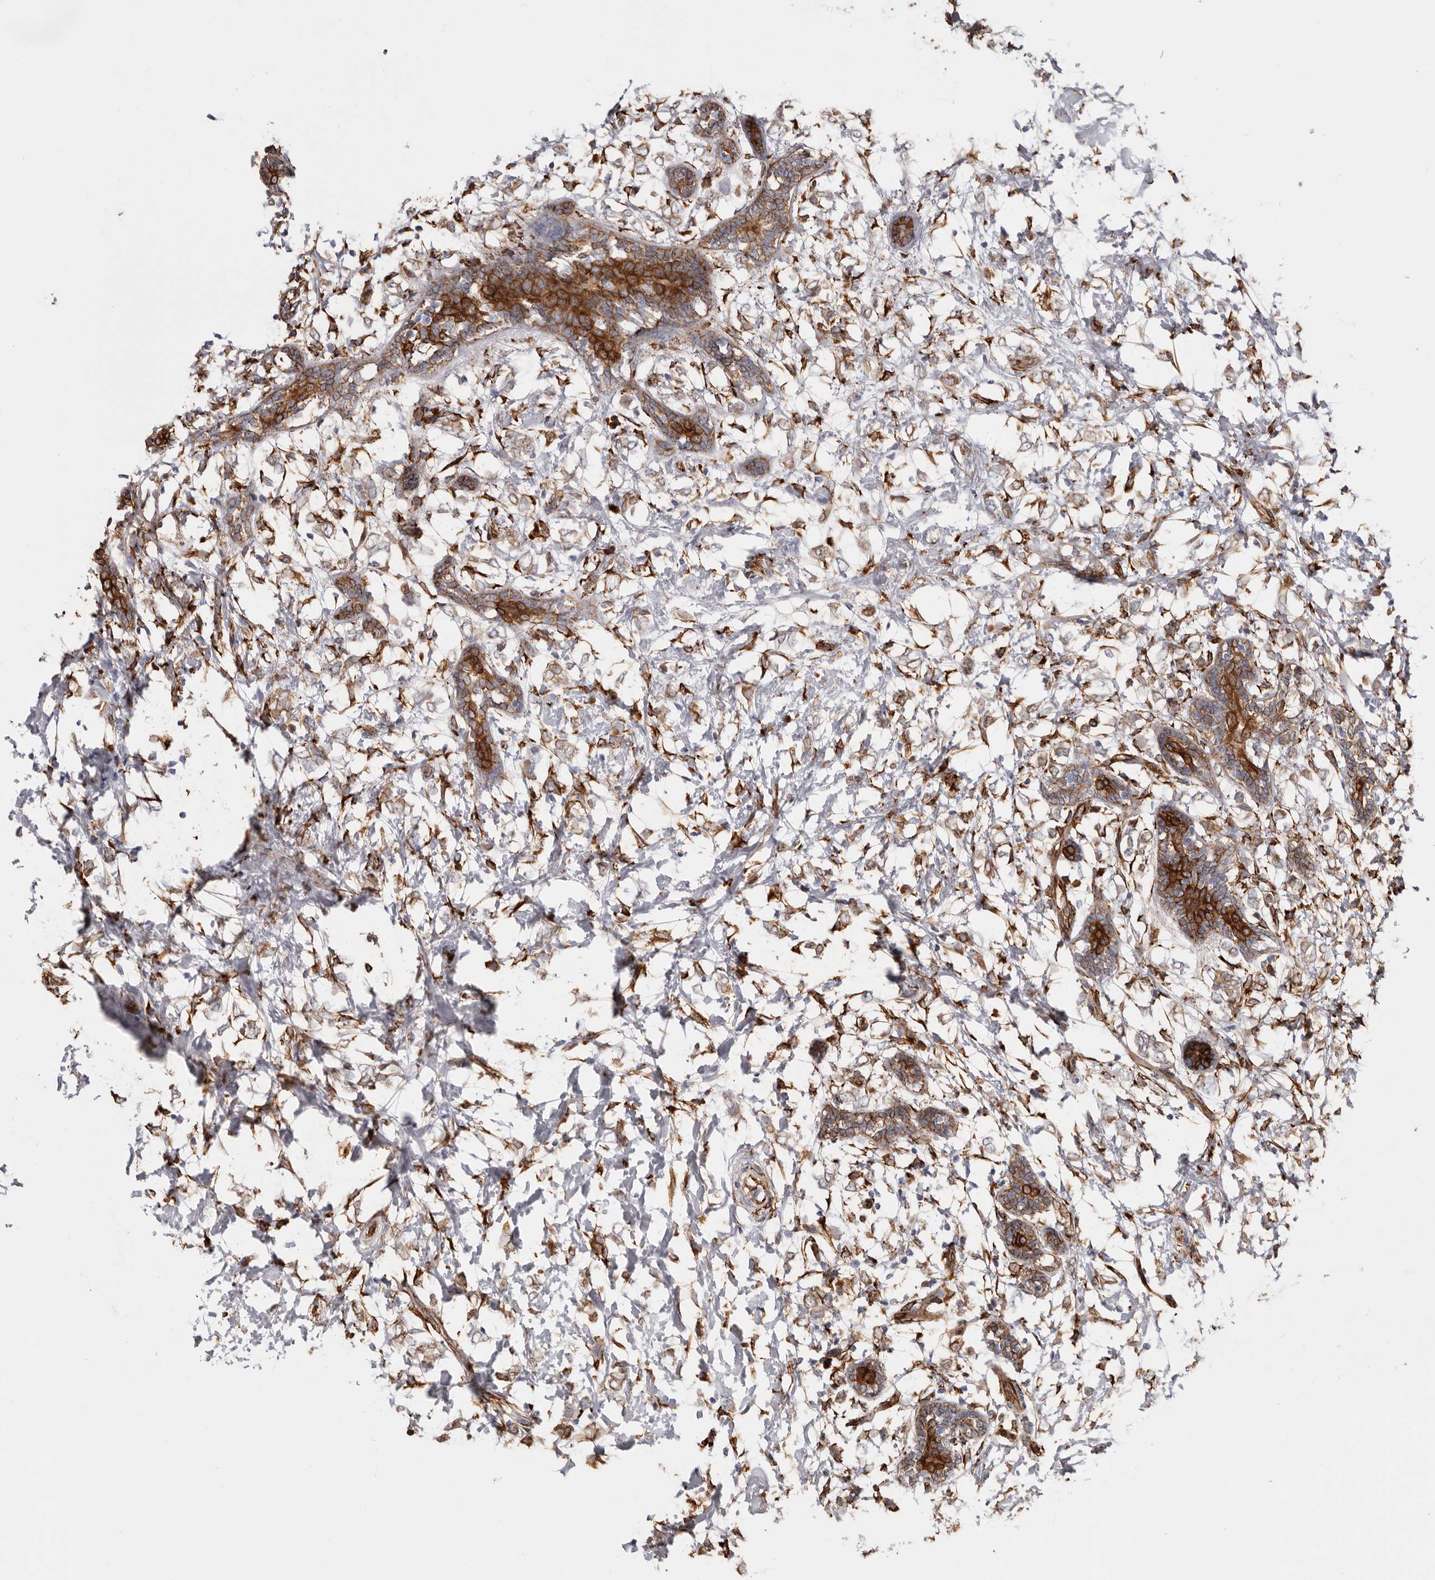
{"staining": {"intensity": "weak", "quantity": ">75%", "location": "cytoplasmic/membranous"}, "tissue": "breast cancer", "cell_type": "Tumor cells", "image_type": "cancer", "snomed": [{"axis": "morphology", "description": "Normal tissue, NOS"}, {"axis": "morphology", "description": "Lobular carcinoma"}, {"axis": "topography", "description": "Breast"}], "caption": "Approximately >75% of tumor cells in breast cancer demonstrate weak cytoplasmic/membranous protein expression as visualized by brown immunohistochemical staining.", "gene": "SEMA3E", "patient": {"sex": "female", "age": 47}}